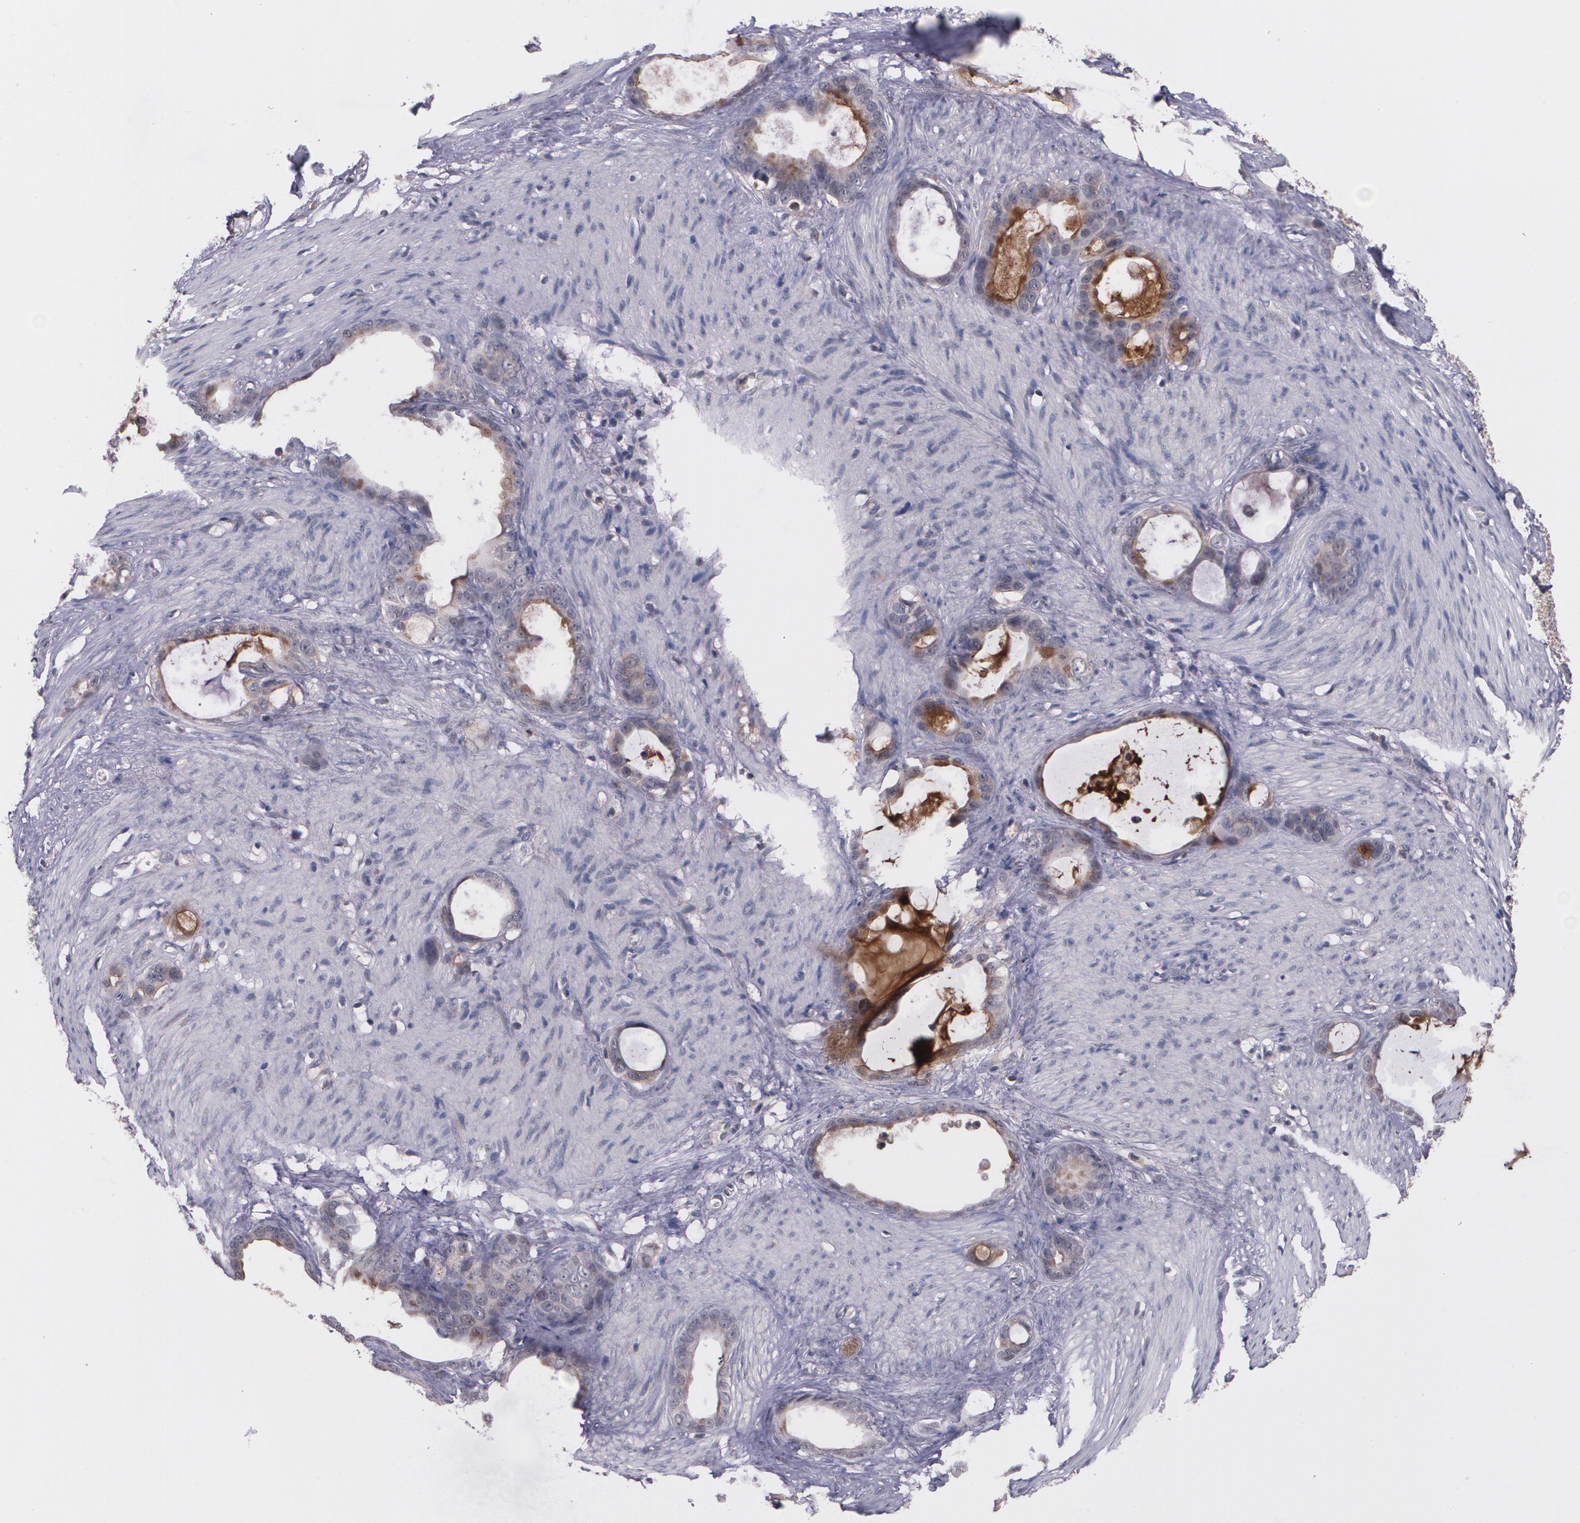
{"staining": {"intensity": "weak", "quantity": "25%-75%", "location": "cytoplasmic/membranous"}, "tissue": "stomach cancer", "cell_type": "Tumor cells", "image_type": "cancer", "snomed": [{"axis": "morphology", "description": "Adenocarcinoma, NOS"}, {"axis": "topography", "description": "Stomach"}], "caption": "Immunohistochemical staining of human stomach cancer (adenocarcinoma) demonstrates low levels of weak cytoplasmic/membranous expression in approximately 25%-75% of tumor cells.", "gene": "IFNGR2", "patient": {"sex": "female", "age": 75}}